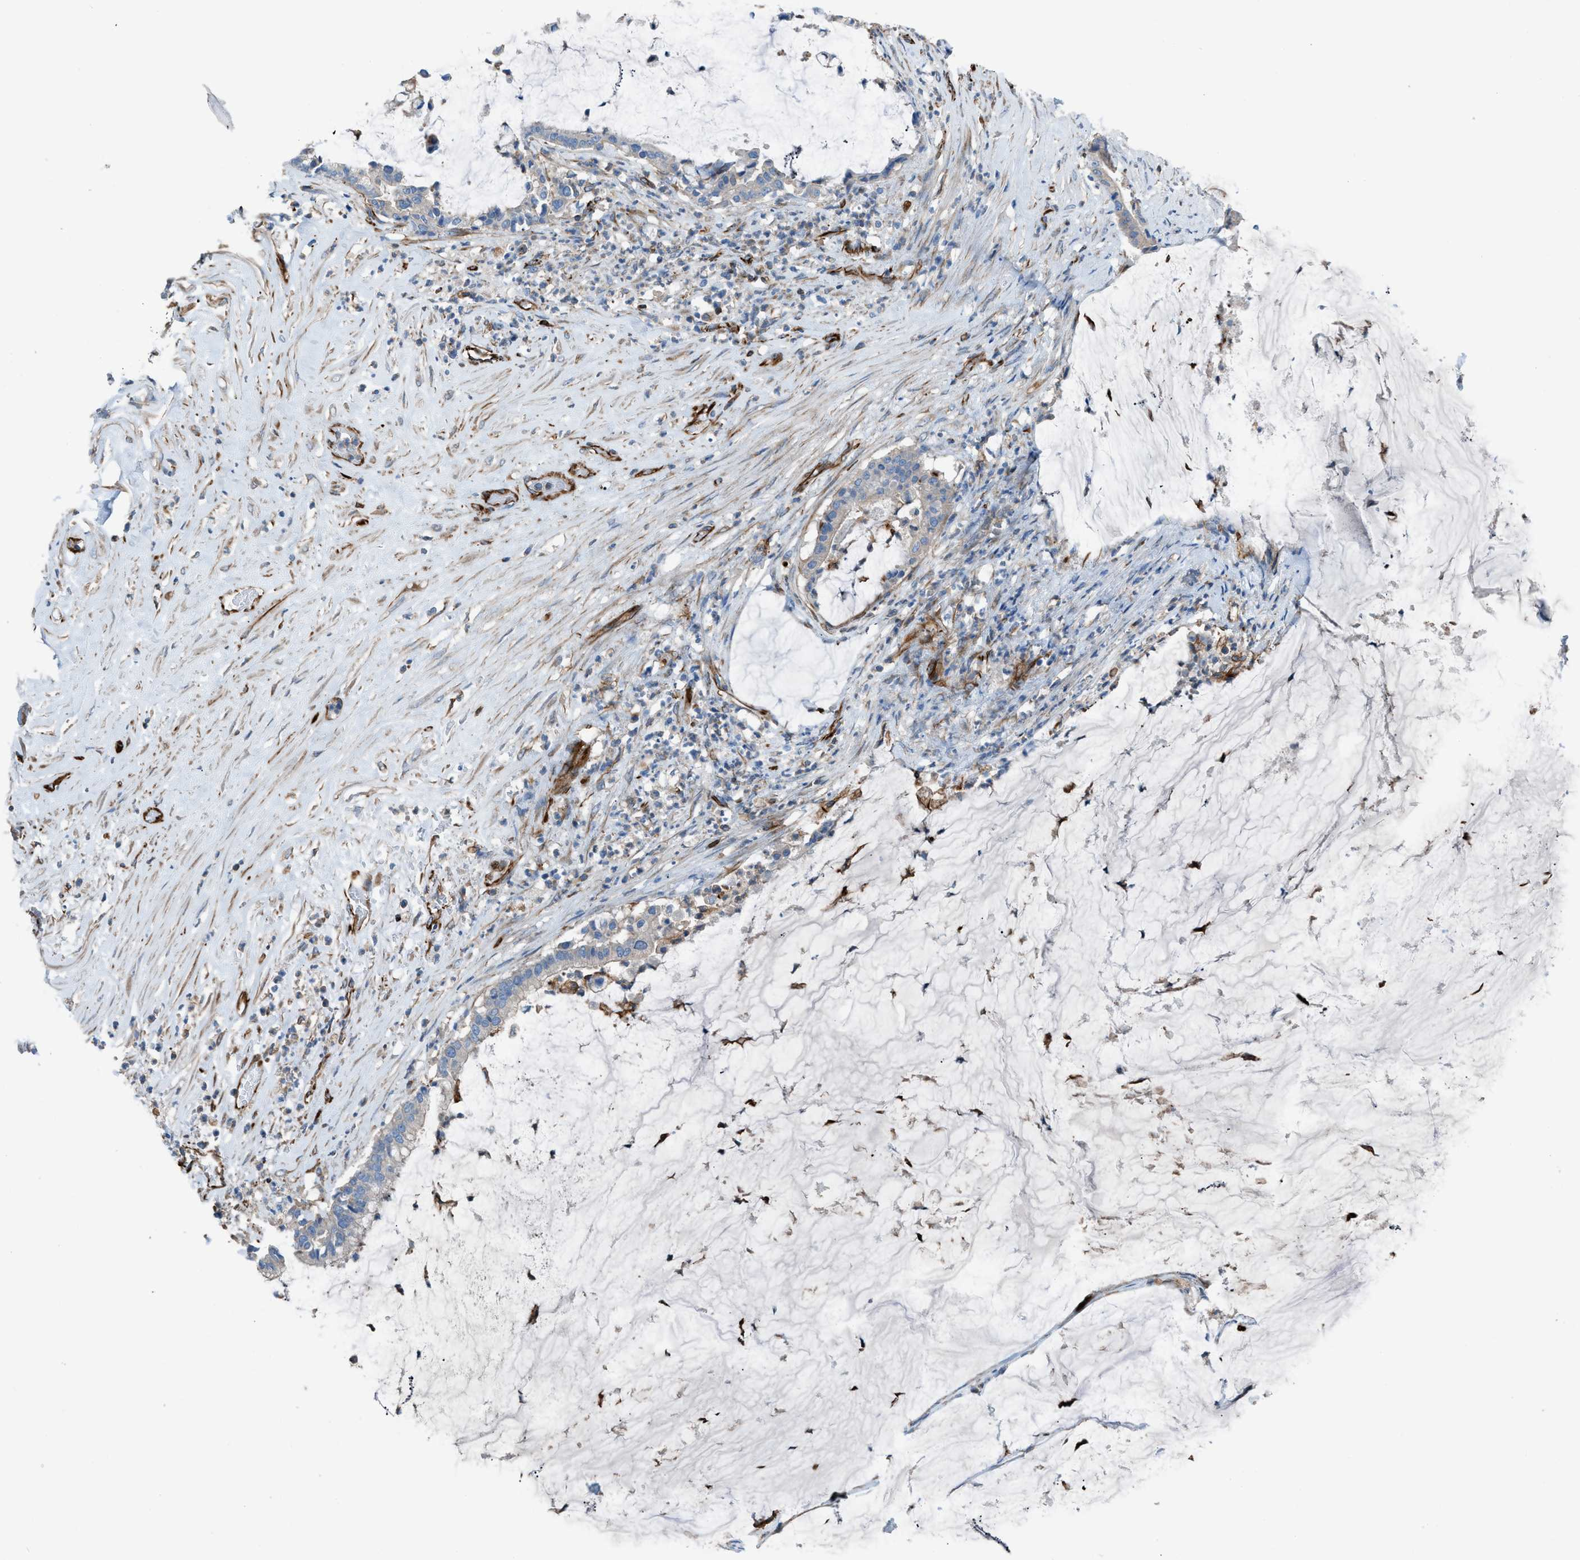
{"staining": {"intensity": "negative", "quantity": "none", "location": "none"}, "tissue": "pancreatic cancer", "cell_type": "Tumor cells", "image_type": "cancer", "snomed": [{"axis": "morphology", "description": "Adenocarcinoma, NOS"}, {"axis": "topography", "description": "Pancreas"}], "caption": "Tumor cells are negative for protein expression in human pancreatic cancer (adenocarcinoma).", "gene": "CABP7", "patient": {"sex": "male", "age": 41}}